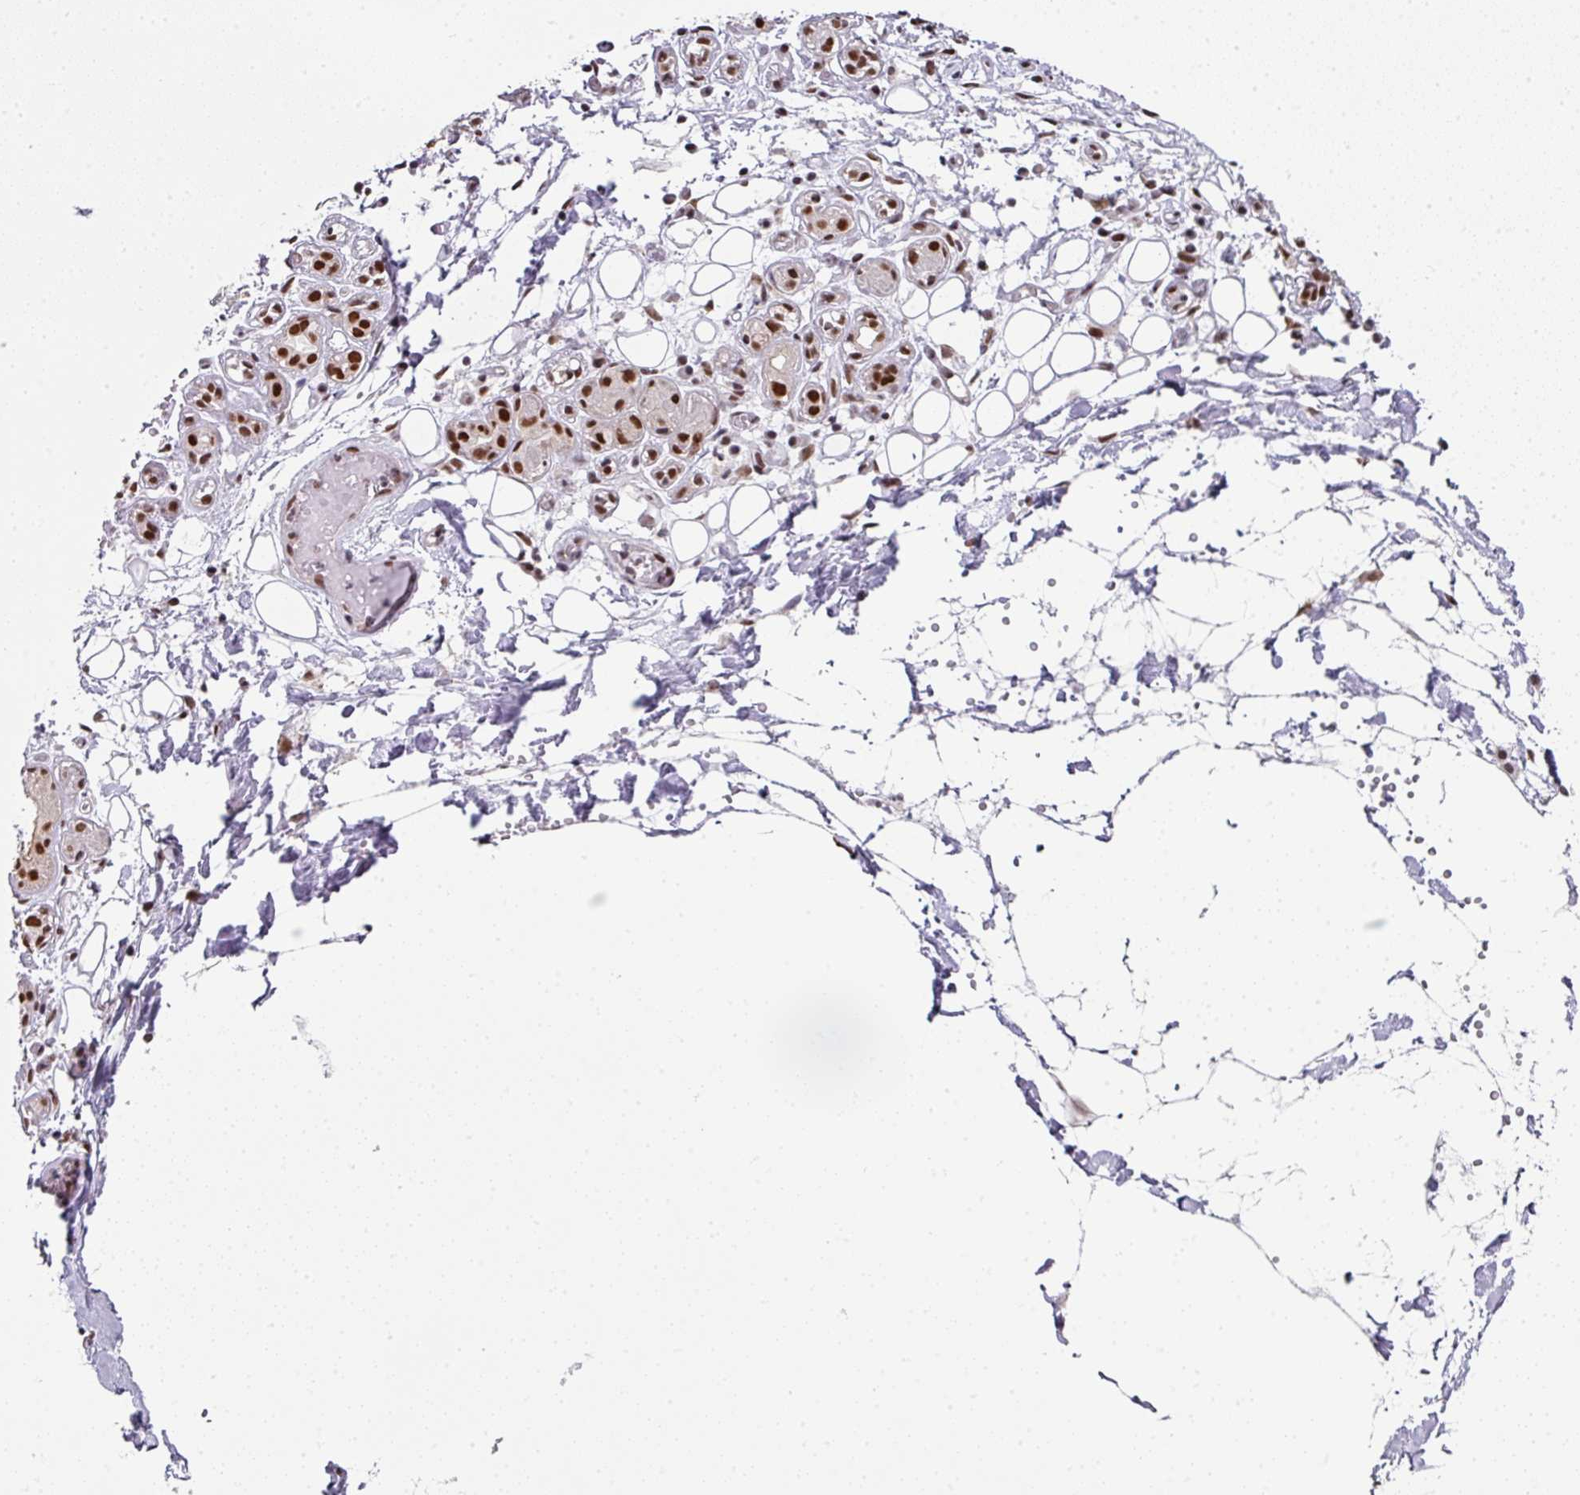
{"staining": {"intensity": "strong", "quantity": "25%-75%", "location": "nuclear"}, "tissue": "salivary gland", "cell_type": "Glandular cells", "image_type": "normal", "snomed": [{"axis": "morphology", "description": "Normal tissue, NOS"}, {"axis": "topography", "description": "Salivary gland"}], "caption": "Immunohistochemistry (DAB) staining of benign human salivary gland demonstrates strong nuclear protein staining in about 25%-75% of glandular cells.", "gene": "NFYA", "patient": {"sex": "male", "age": 54}}